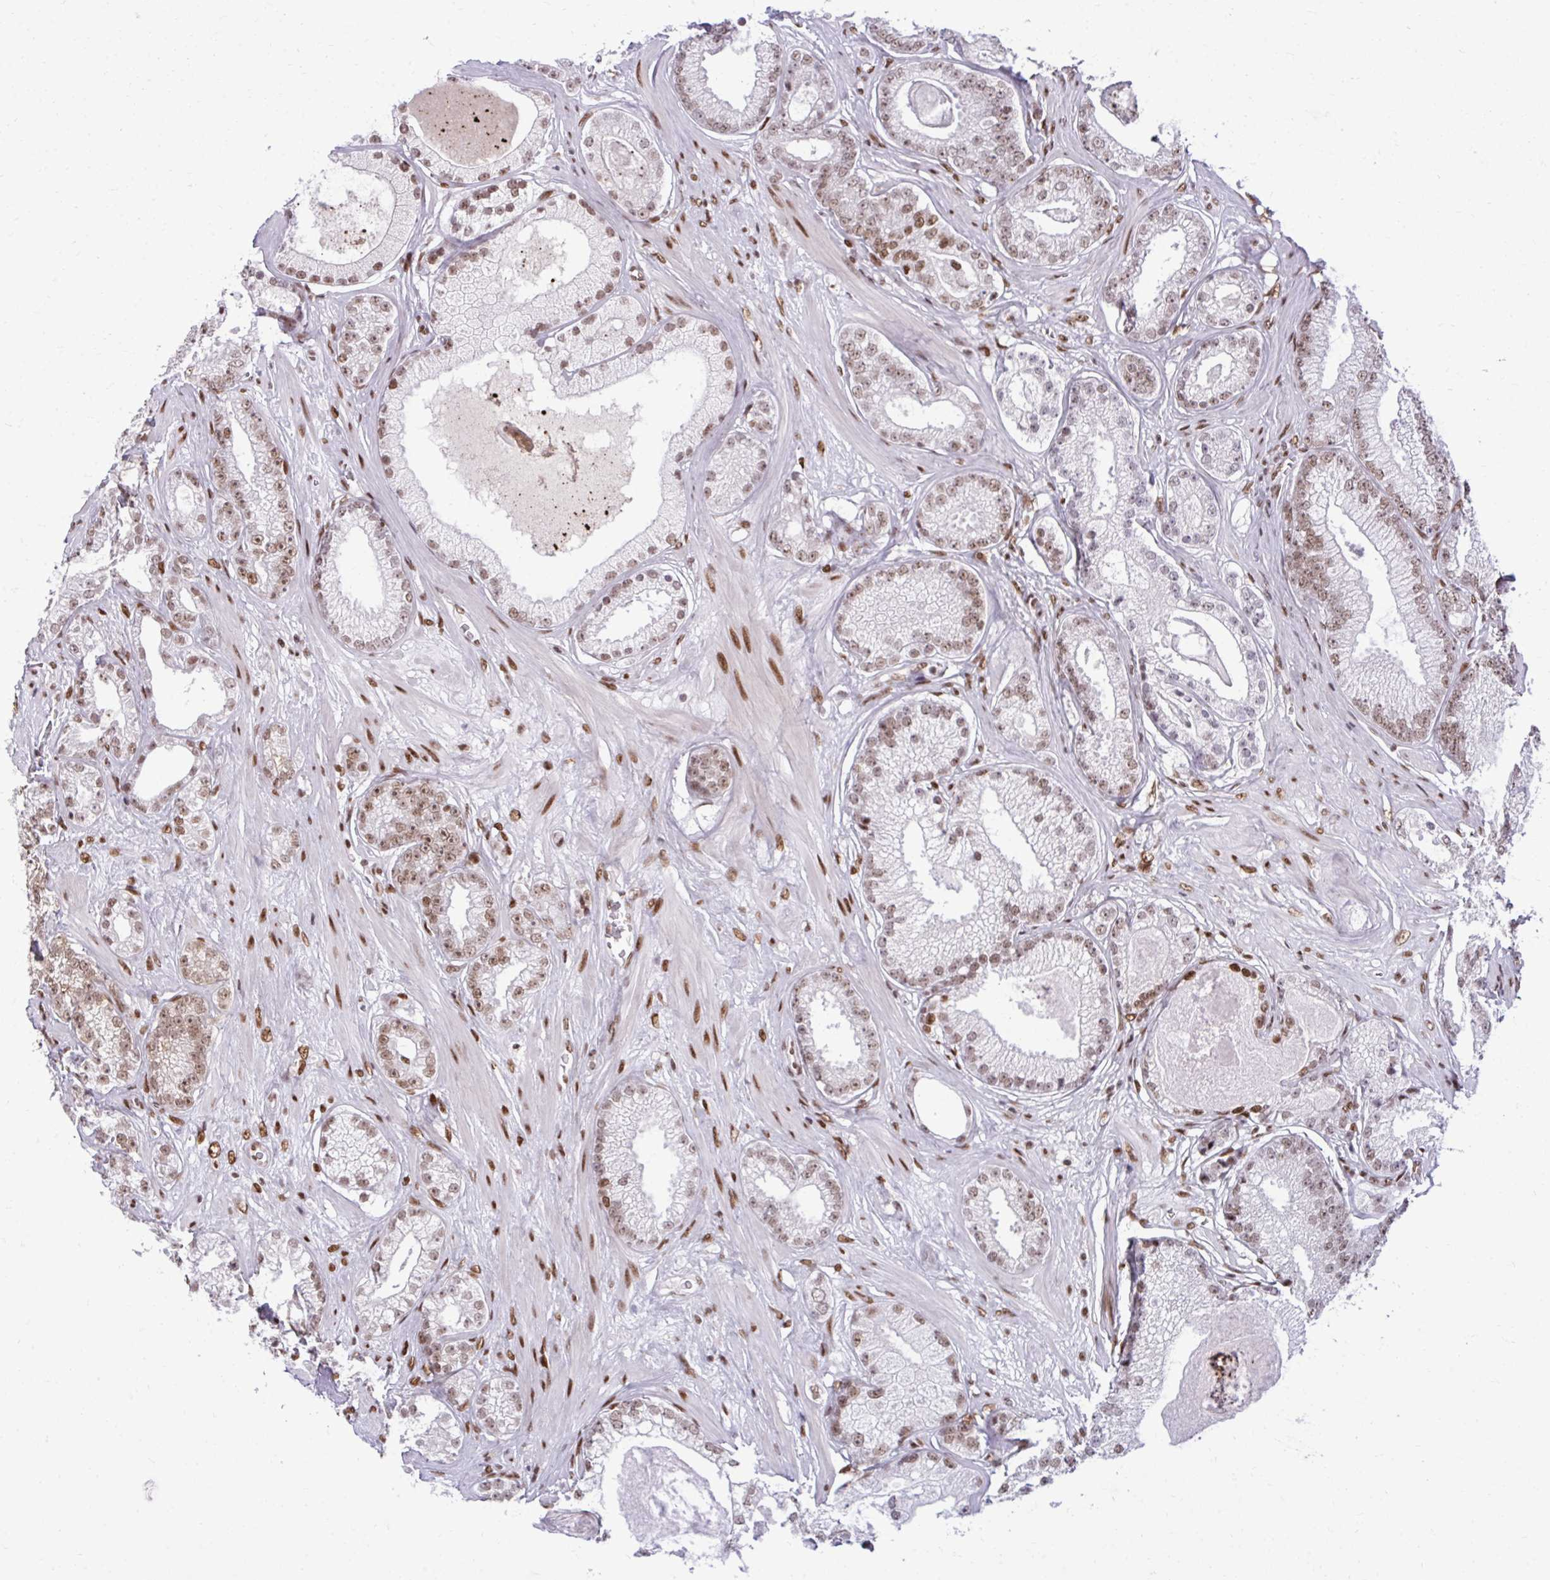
{"staining": {"intensity": "moderate", "quantity": ">75%", "location": "nuclear"}, "tissue": "prostate cancer", "cell_type": "Tumor cells", "image_type": "cancer", "snomed": [{"axis": "morphology", "description": "Adenocarcinoma, High grade"}, {"axis": "topography", "description": "Prostate"}], "caption": "A photomicrograph showing moderate nuclear staining in approximately >75% of tumor cells in prostate adenocarcinoma (high-grade), as visualized by brown immunohistochemical staining.", "gene": "CDYL", "patient": {"sex": "male", "age": 66}}